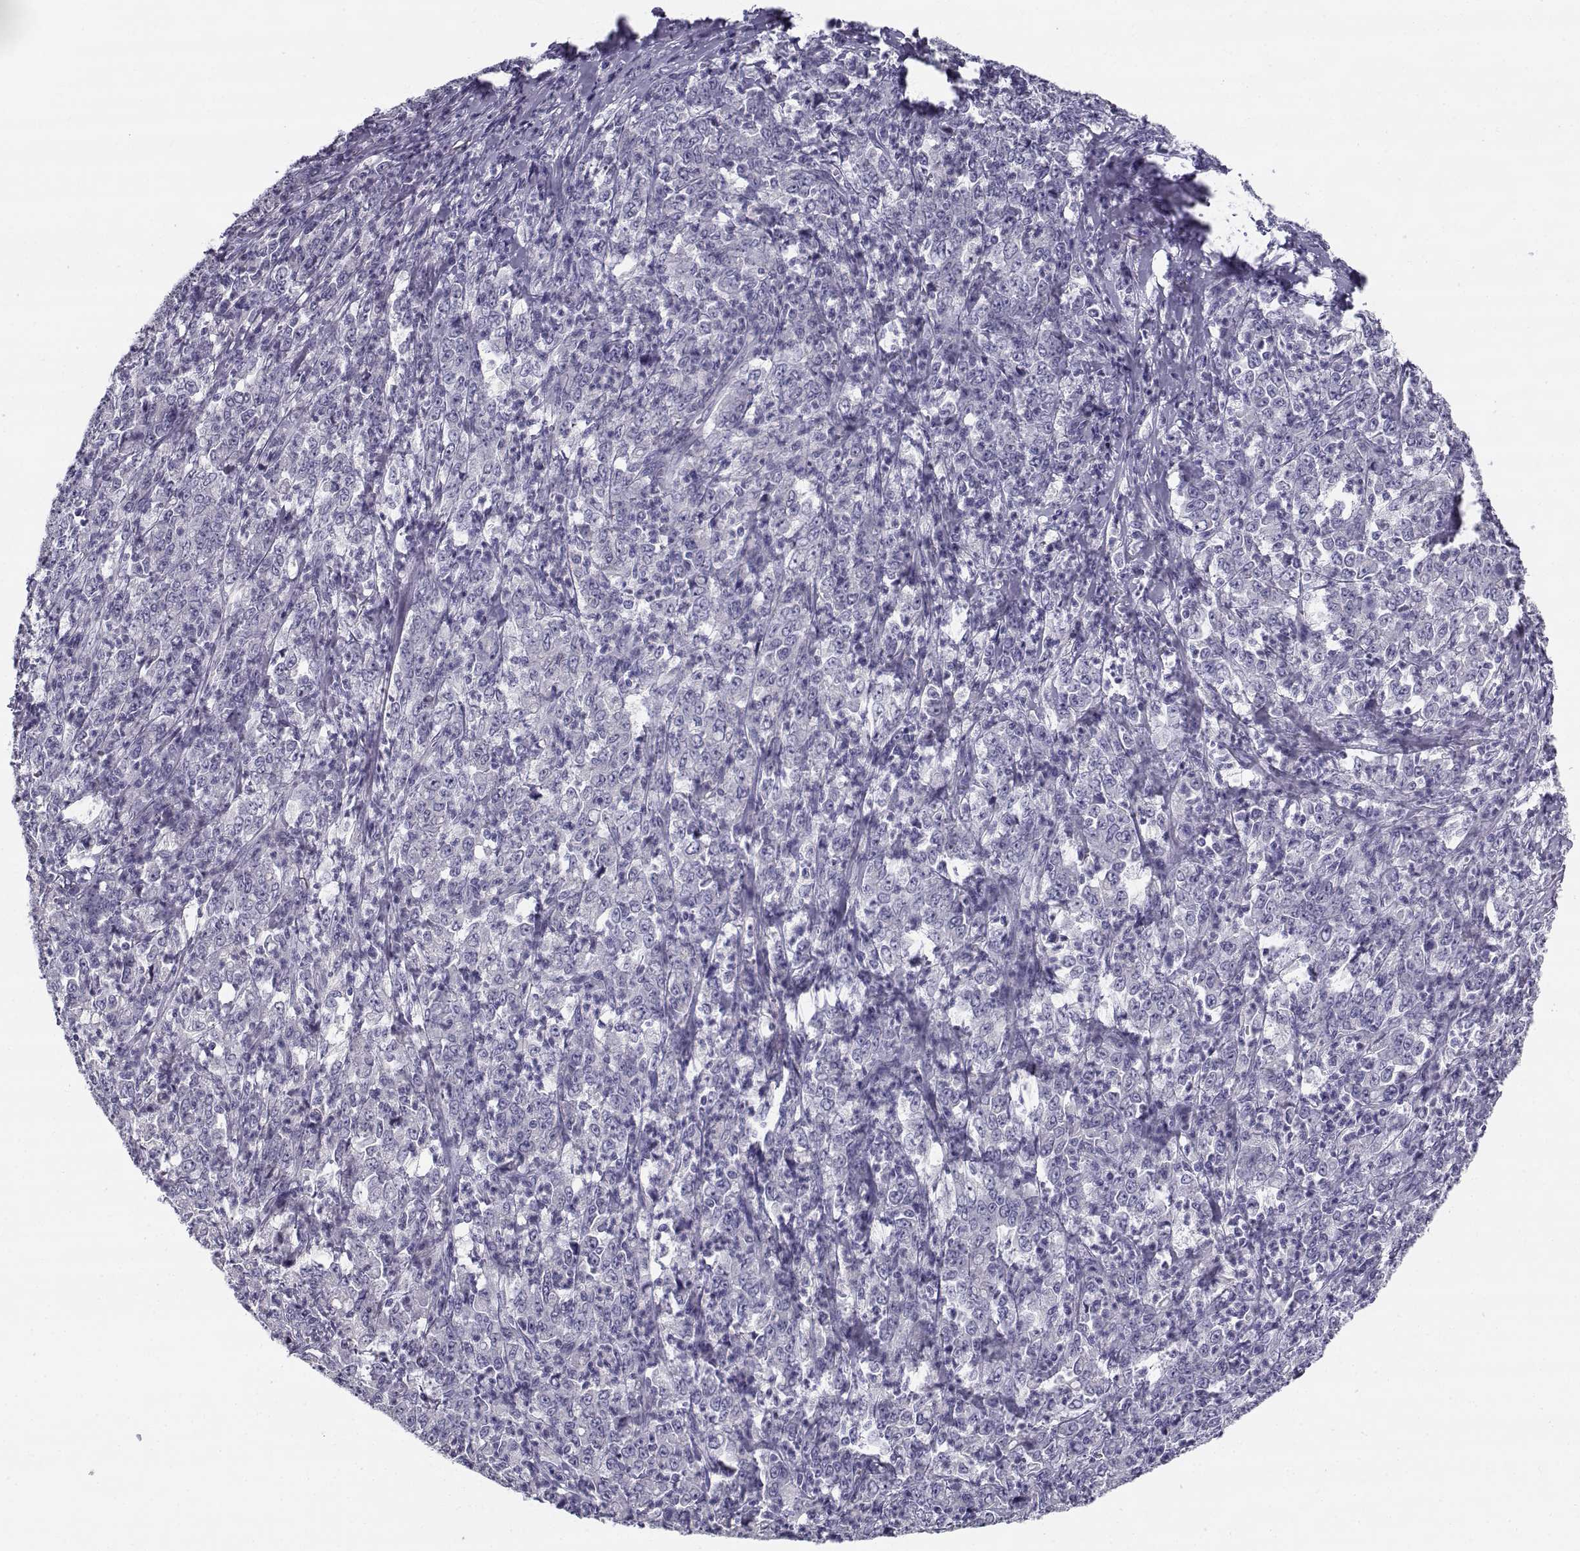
{"staining": {"intensity": "negative", "quantity": "none", "location": "none"}, "tissue": "stomach cancer", "cell_type": "Tumor cells", "image_type": "cancer", "snomed": [{"axis": "morphology", "description": "Adenocarcinoma, NOS"}, {"axis": "topography", "description": "Stomach, lower"}], "caption": "Immunohistochemical staining of stomach cancer (adenocarcinoma) exhibits no significant positivity in tumor cells.", "gene": "CREB3L3", "patient": {"sex": "female", "age": 71}}